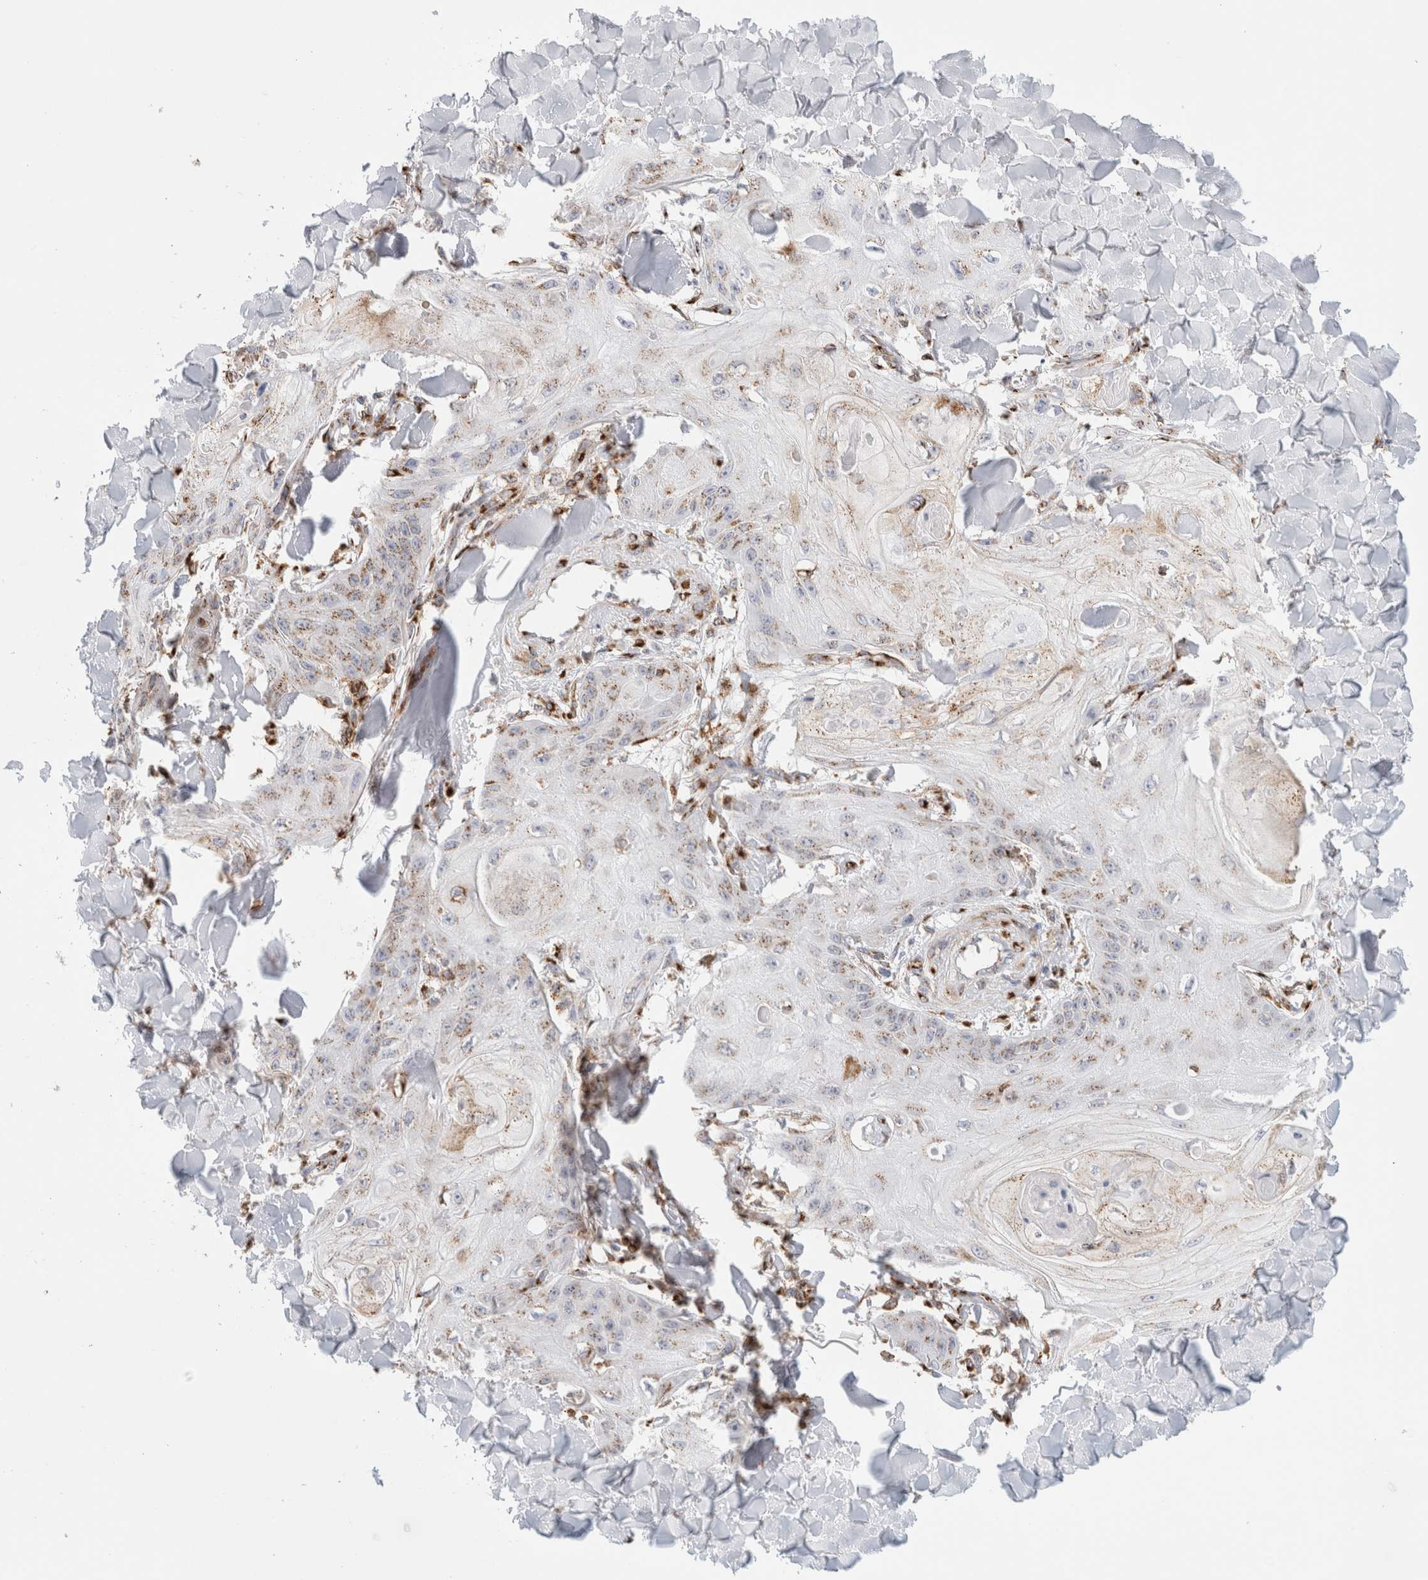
{"staining": {"intensity": "weak", "quantity": "25%-75%", "location": "cytoplasmic/membranous"}, "tissue": "skin cancer", "cell_type": "Tumor cells", "image_type": "cancer", "snomed": [{"axis": "morphology", "description": "Squamous cell carcinoma, NOS"}, {"axis": "topography", "description": "Skin"}], "caption": "Weak cytoplasmic/membranous protein positivity is identified in approximately 25%-75% of tumor cells in skin cancer (squamous cell carcinoma).", "gene": "MCFD2", "patient": {"sex": "male", "age": 74}}